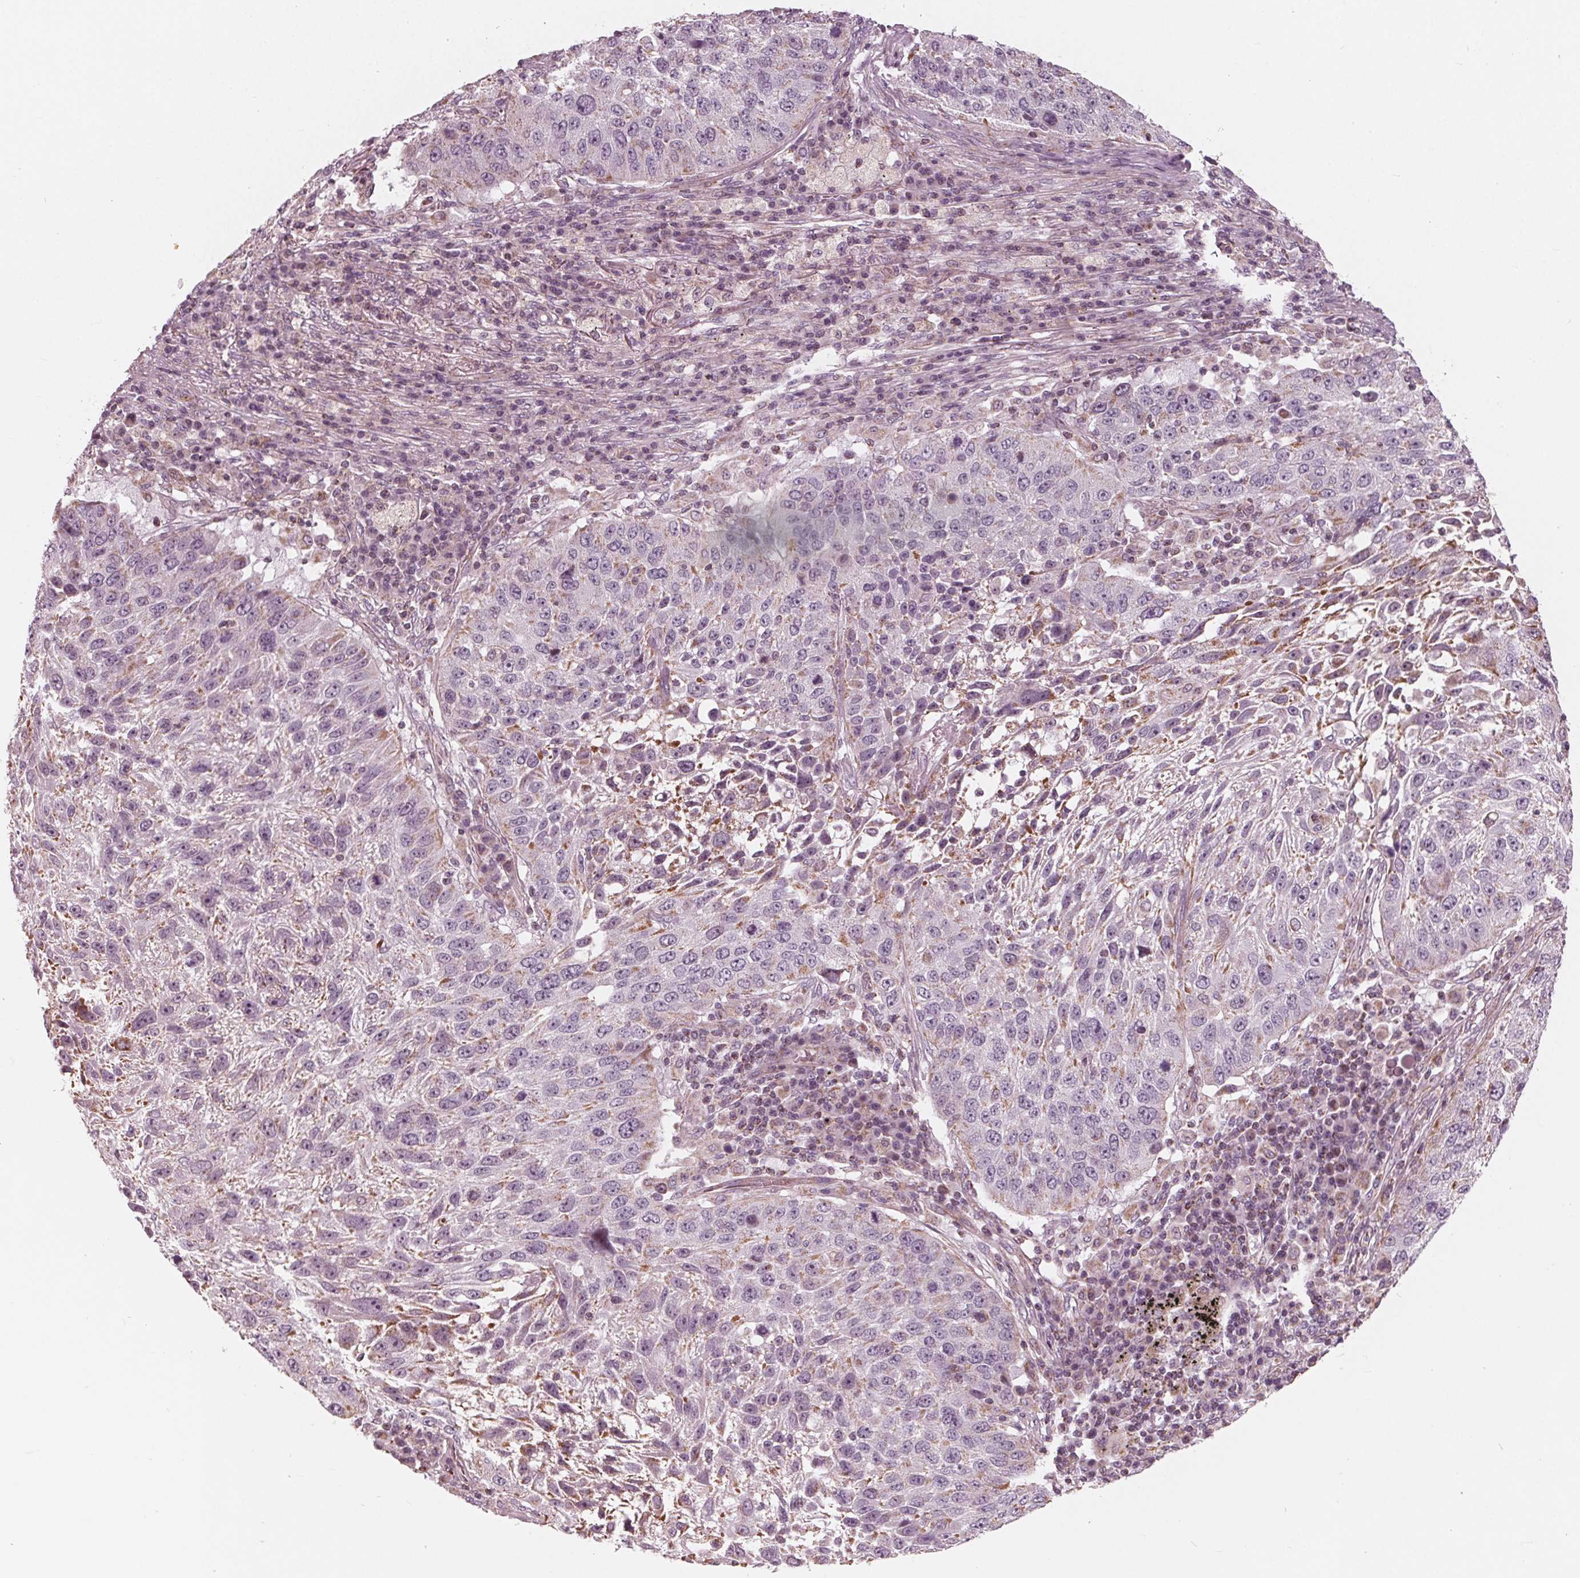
{"staining": {"intensity": "moderate", "quantity": "<25%", "location": "cytoplasmic/membranous"}, "tissue": "lung cancer", "cell_type": "Tumor cells", "image_type": "cancer", "snomed": [{"axis": "morphology", "description": "Normal morphology"}, {"axis": "morphology", "description": "Squamous cell carcinoma, NOS"}, {"axis": "topography", "description": "Lymph node"}, {"axis": "topography", "description": "Lung"}], "caption": "A micrograph of squamous cell carcinoma (lung) stained for a protein demonstrates moderate cytoplasmic/membranous brown staining in tumor cells. (DAB IHC, brown staining for protein, blue staining for nuclei).", "gene": "DCAF4L2", "patient": {"sex": "male", "age": 67}}